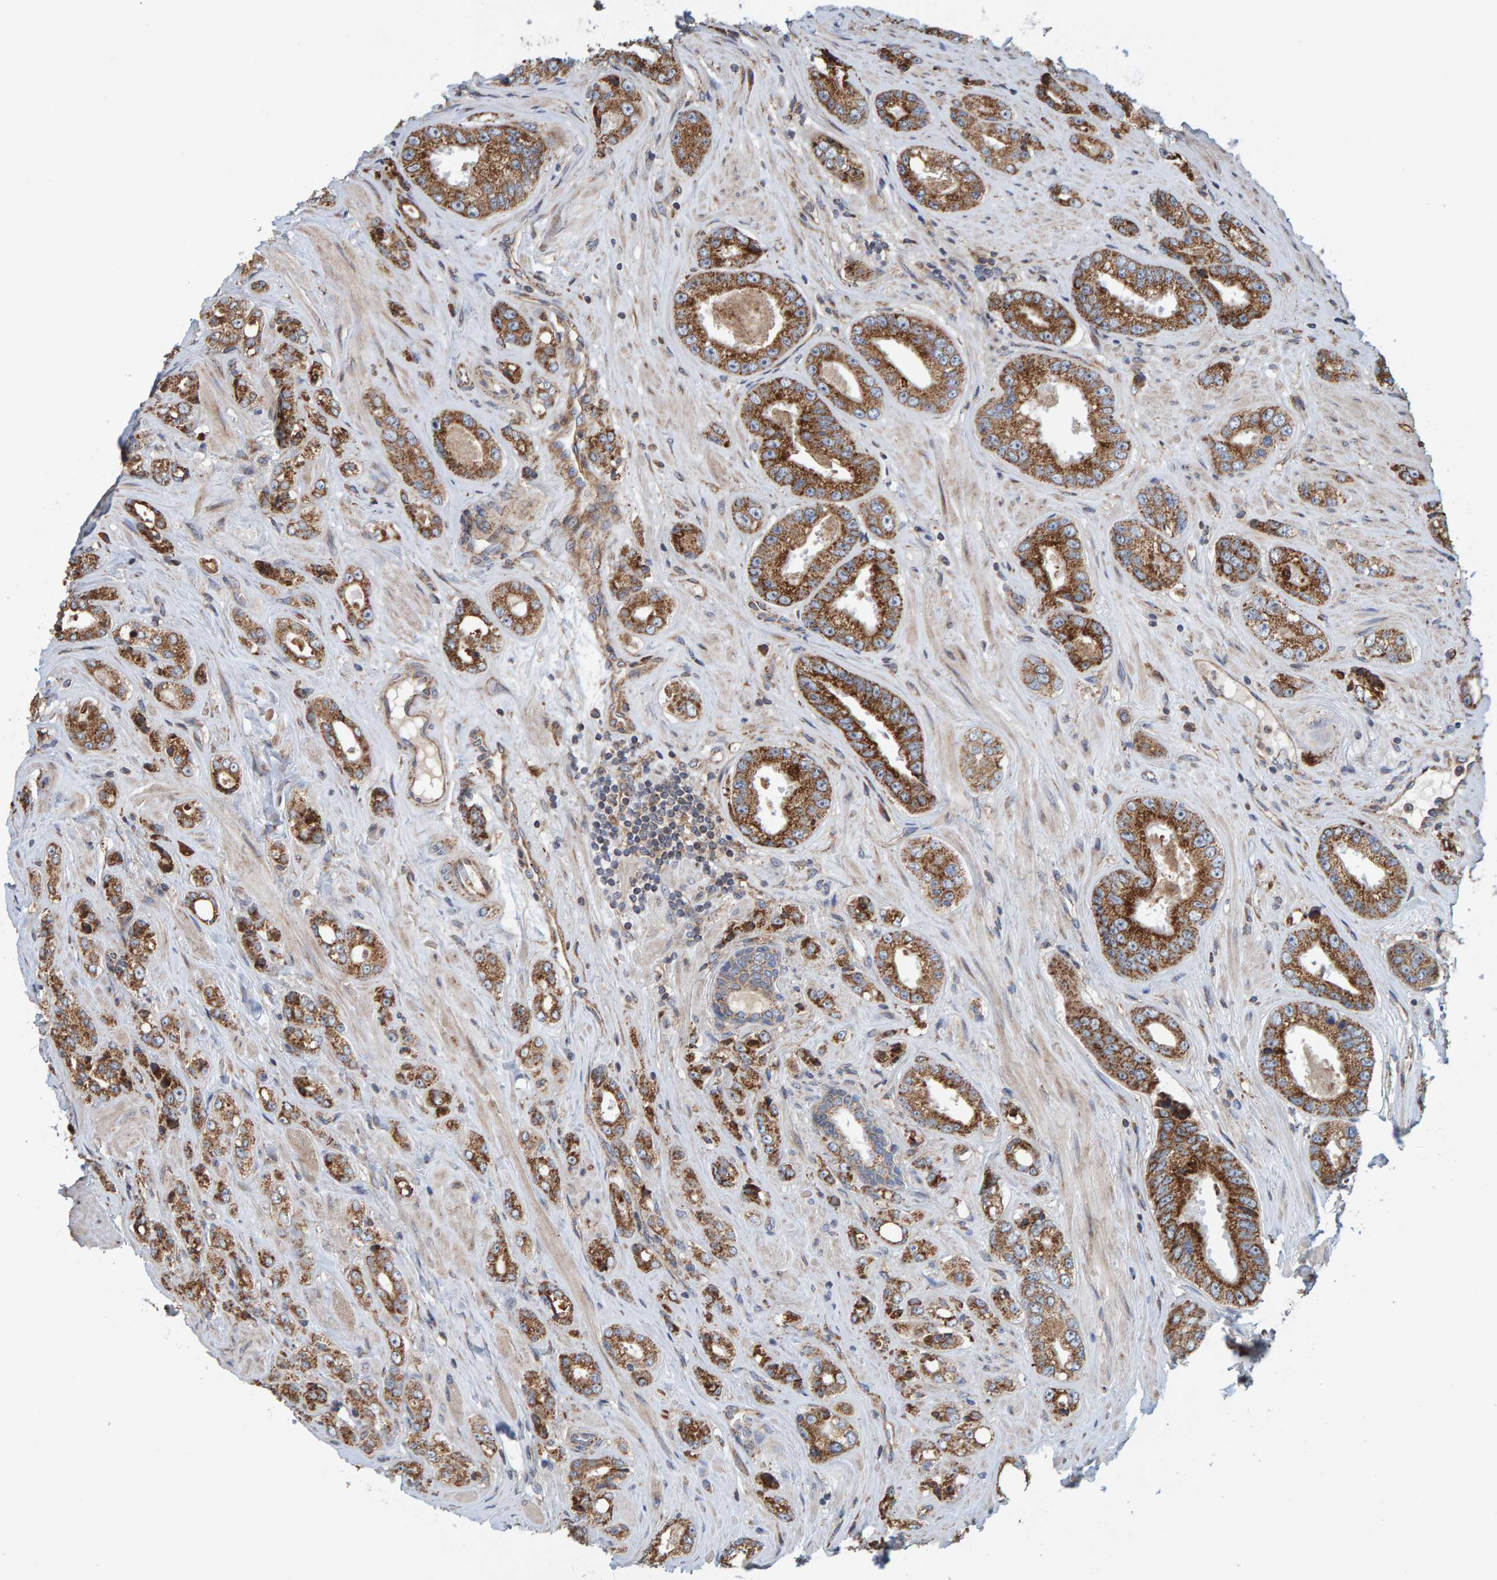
{"staining": {"intensity": "strong", "quantity": ">75%", "location": "cytoplasmic/membranous"}, "tissue": "prostate cancer", "cell_type": "Tumor cells", "image_type": "cancer", "snomed": [{"axis": "morphology", "description": "Adenocarcinoma, High grade"}, {"axis": "topography", "description": "Prostate"}], "caption": "An immunohistochemistry (IHC) photomicrograph of tumor tissue is shown. Protein staining in brown shows strong cytoplasmic/membranous positivity in prostate cancer within tumor cells.", "gene": "MRPL45", "patient": {"sex": "male", "age": 61}}